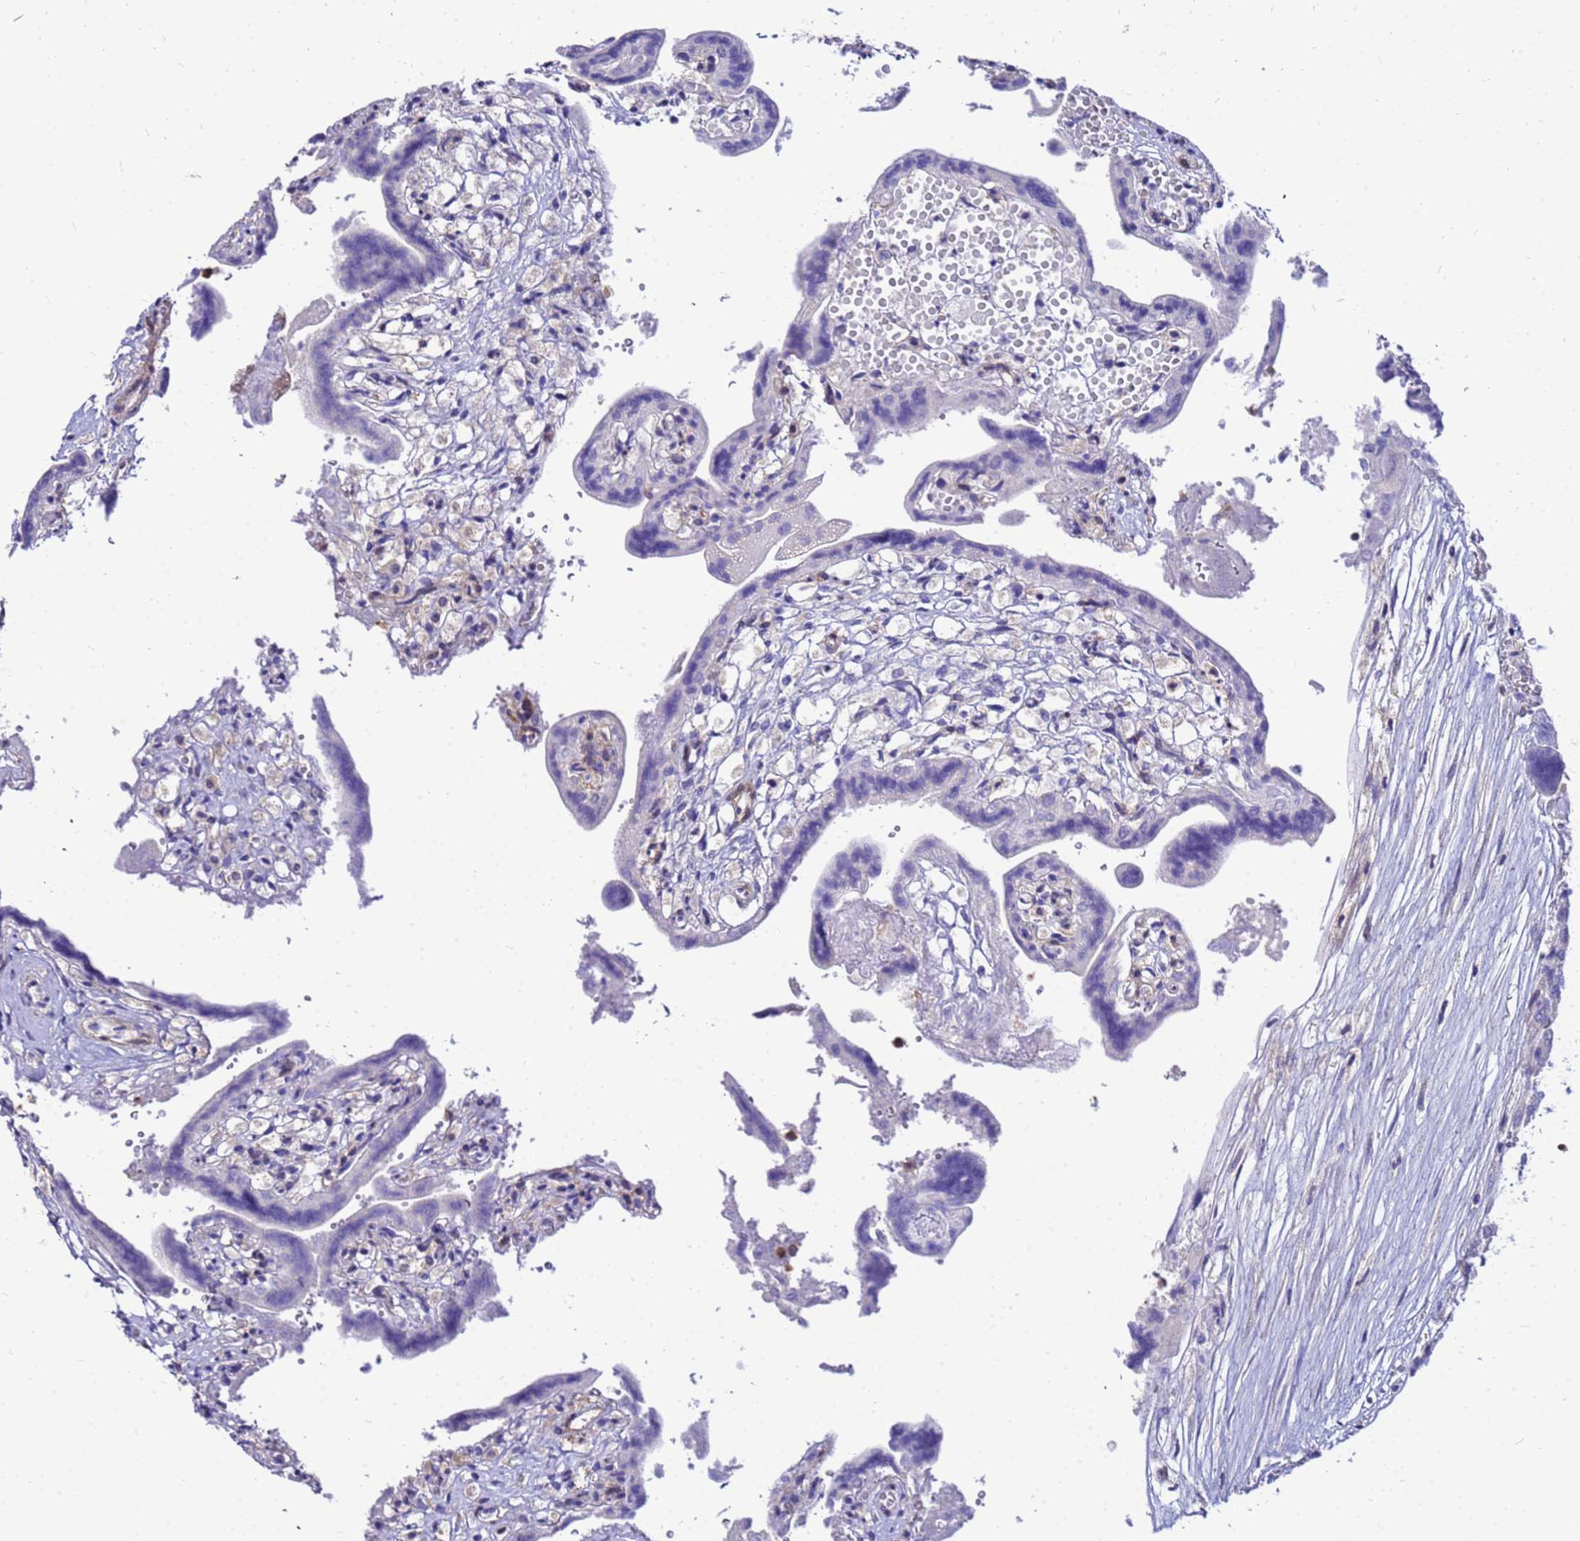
{"staining": {"intensity": "negative", "quantity": "none", "location": "none"}, "tissue": "placenta", "cell_type": "Trophoblastic cells", "image_type": "normal", "snomed": [{"axis": "morphology", "description": "Normal tissue, NOS"}, {"axis": "topography", "description": "Placenta"}], "caption": "This is a micrograph of immunohistochemistry staining of unremarkable placenta, which shows no staining in trophoblastic cells.", "gene": "DBNDD2", "patient": {"sex": "female", "age": 37}}